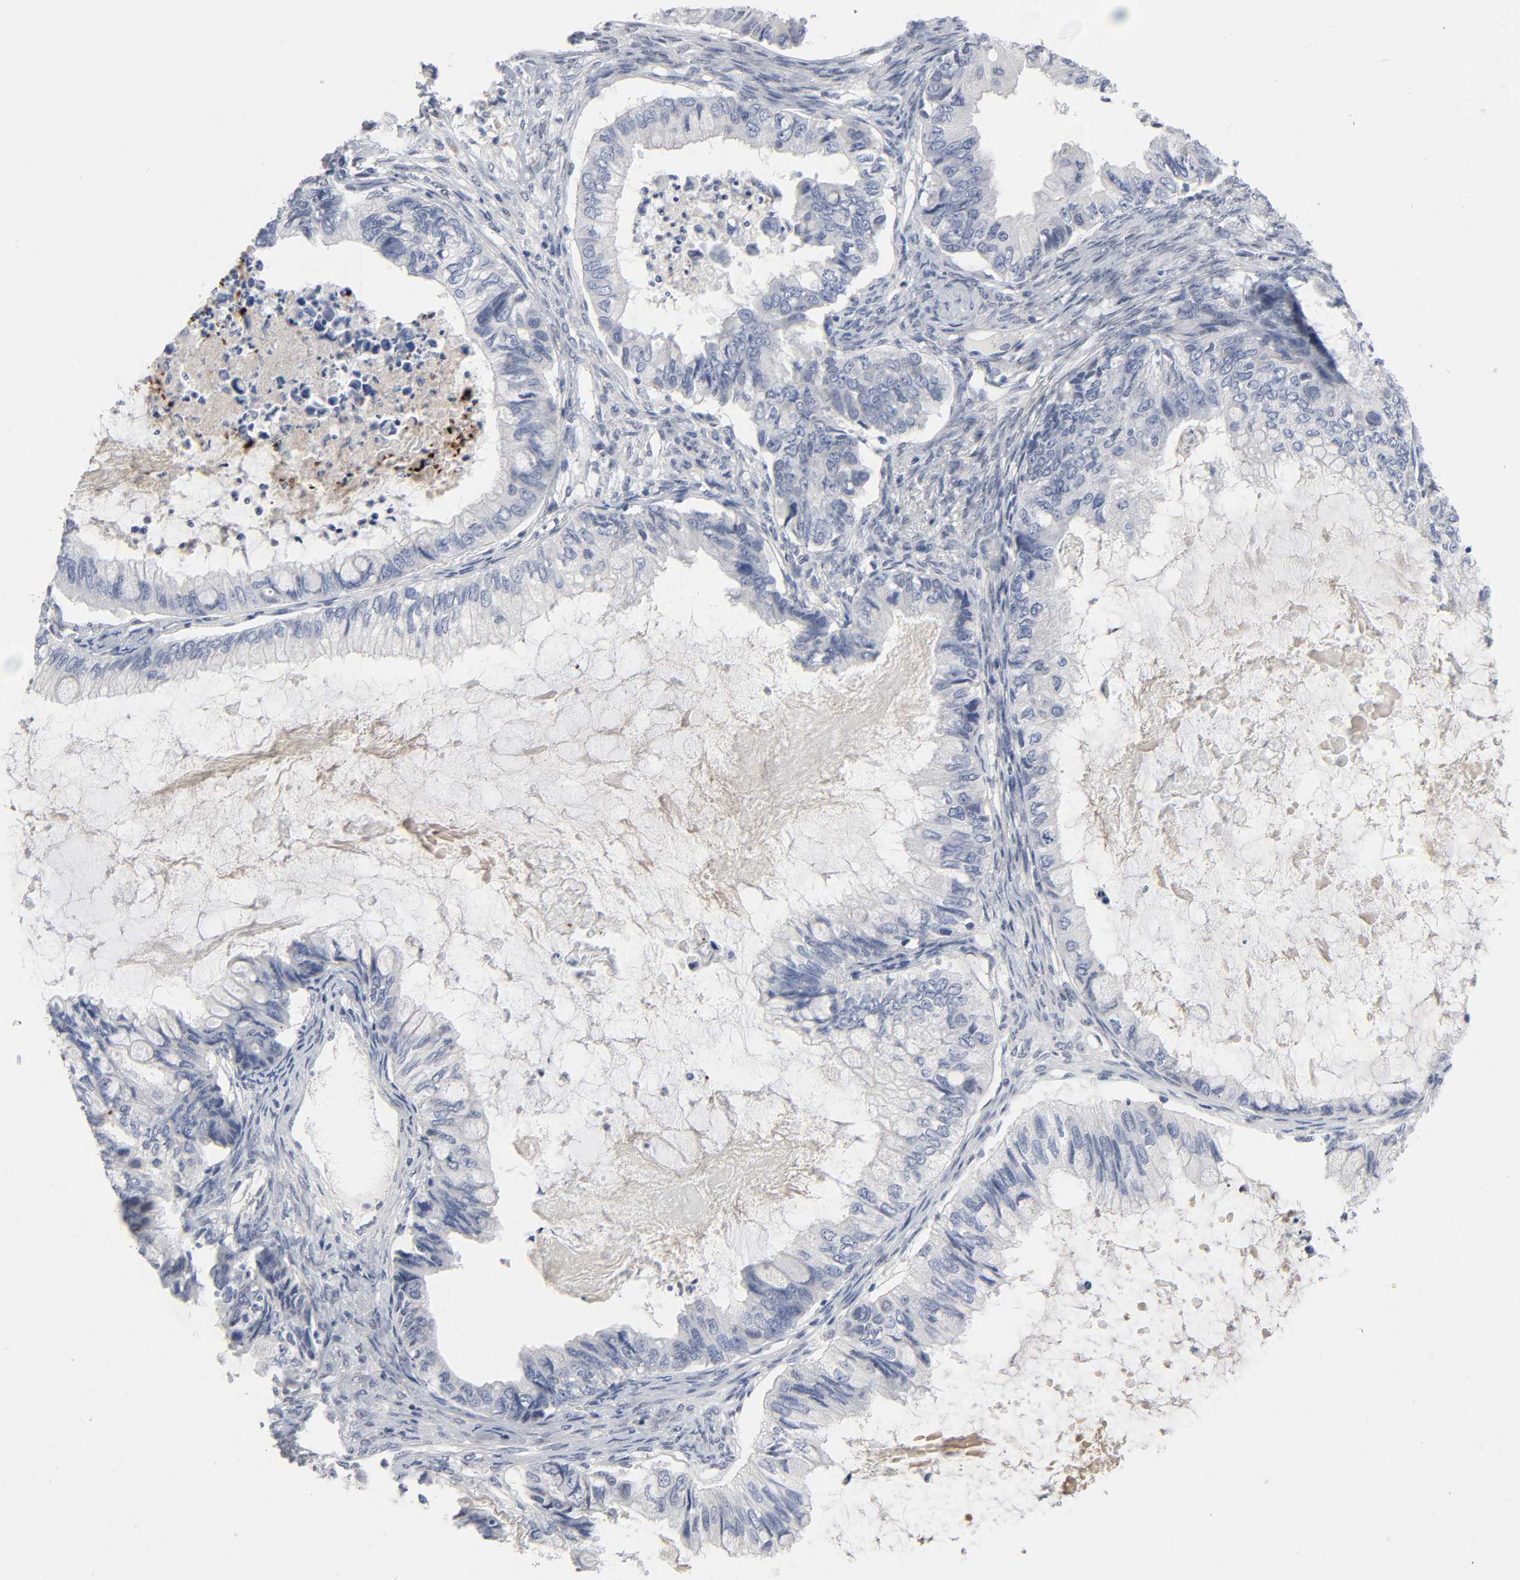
{"staining": {"intensity": "negative", "quantity": "none", "location": "none"}, "tissue": "ovarian cancer", "cell_type": "Tumor cells", "image_type": "cancer", "snomed": [{"axis": "morphology", "description": "Cystadenocarcinoma, mucinous, NOS"}, {"axis": "topography", "description": "Ovary"}], "caption": "Photomicrograph shows no protein positivity in tumor cells of ovarian mucinous cystadenocarcinoma tissue.", "gene": "SALL2", "patient": {"sex": "female", "age": 80}}